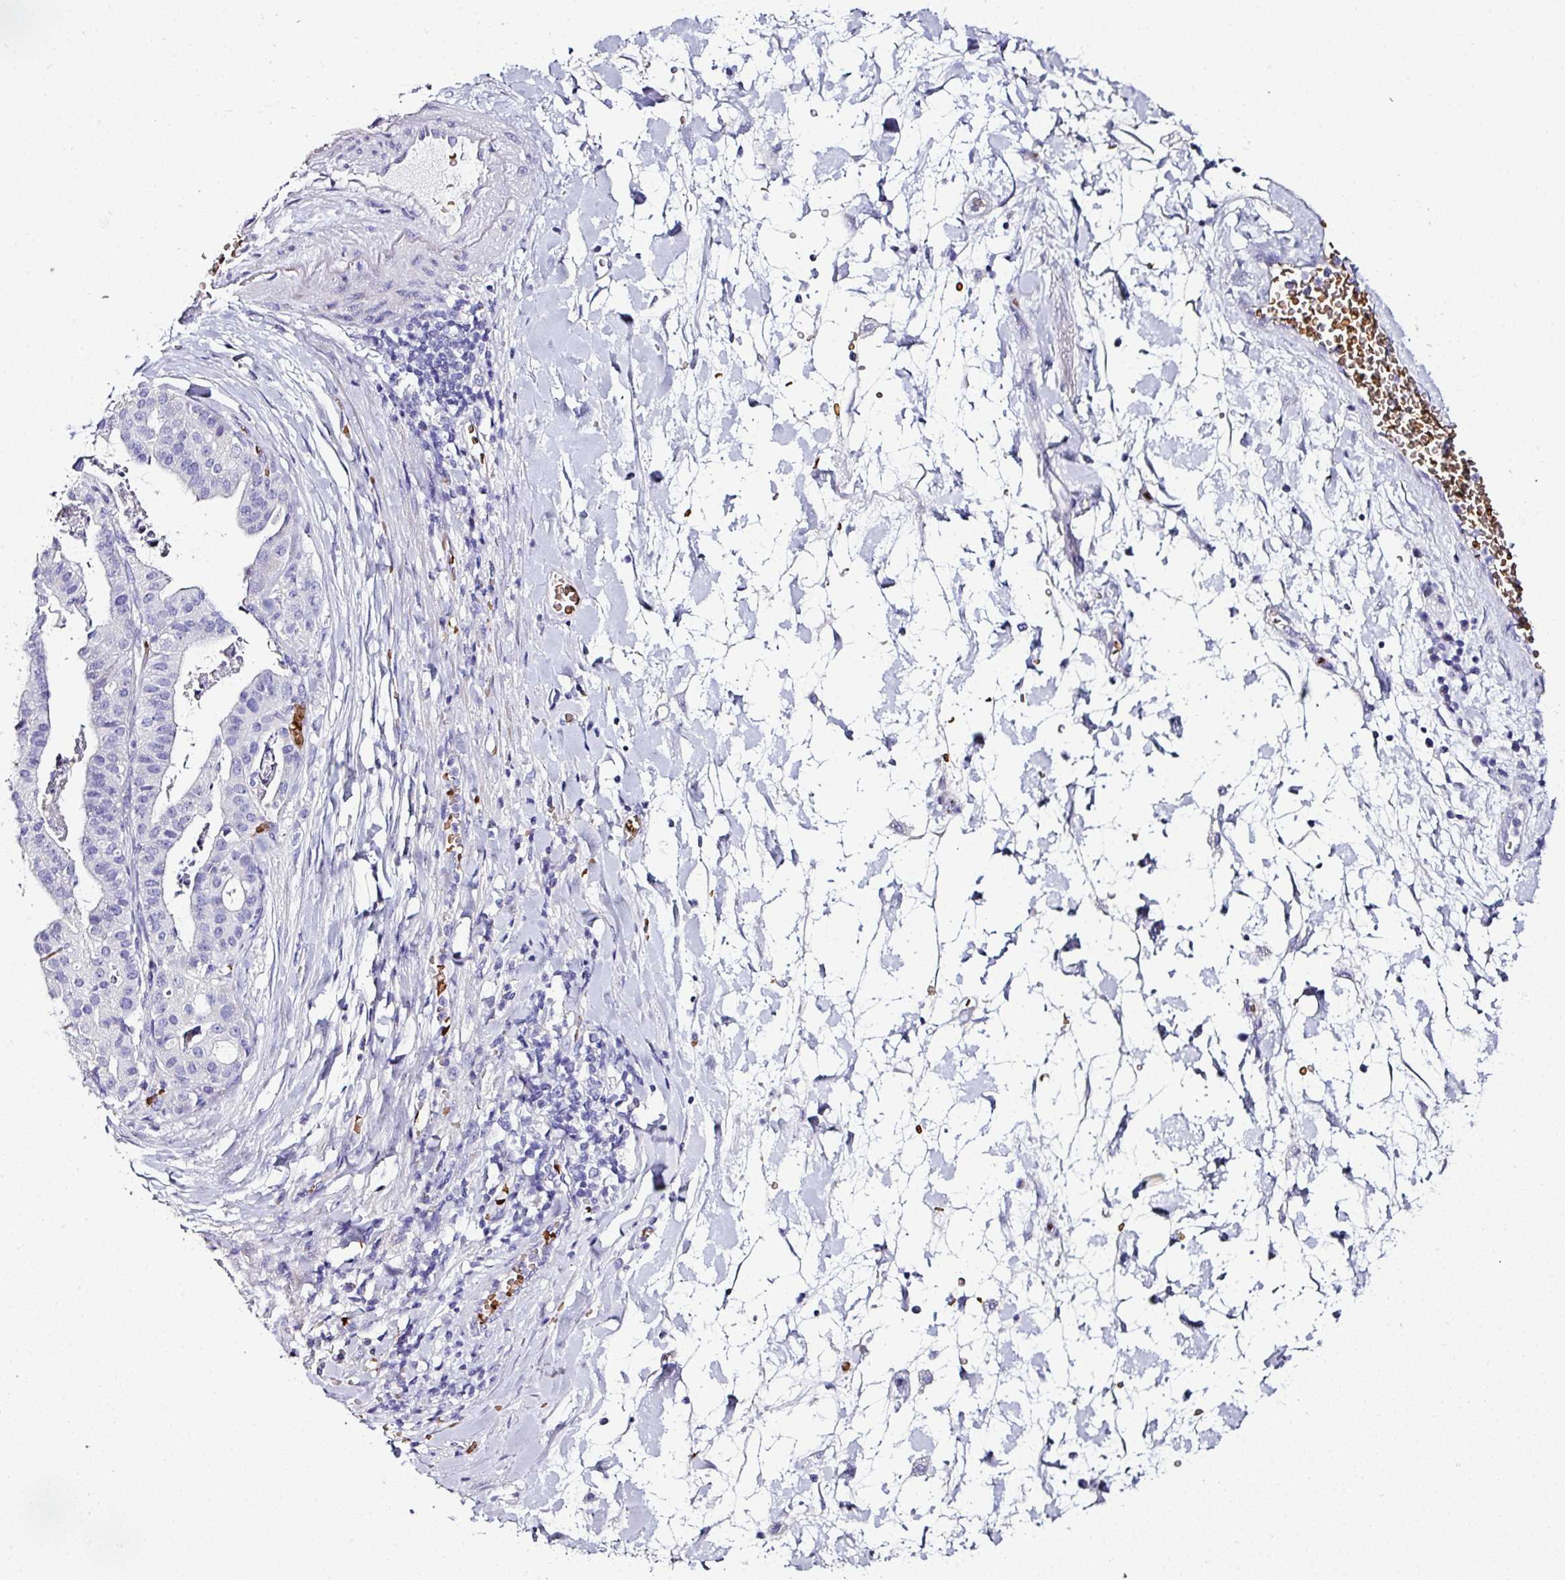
{"staining": {"intensity": "negative", "quantity": "none", "location": "none"}, "tissue": "stomach cancer", "cell_type": "Tumor cells", "image_type": "cancer", "snomed": [{"axis": "morphology", "description": "Adenocarcinoma, NOS"}, {"axis": "topography", "description": "Stomach"}], "caption": "Tumor cells show no significant protein positivity in adenocarcinoma (stomach). Nuclei are stained in blue.", "gene": "NAPSA", "patient": {"sex": "male", "age": 48}}